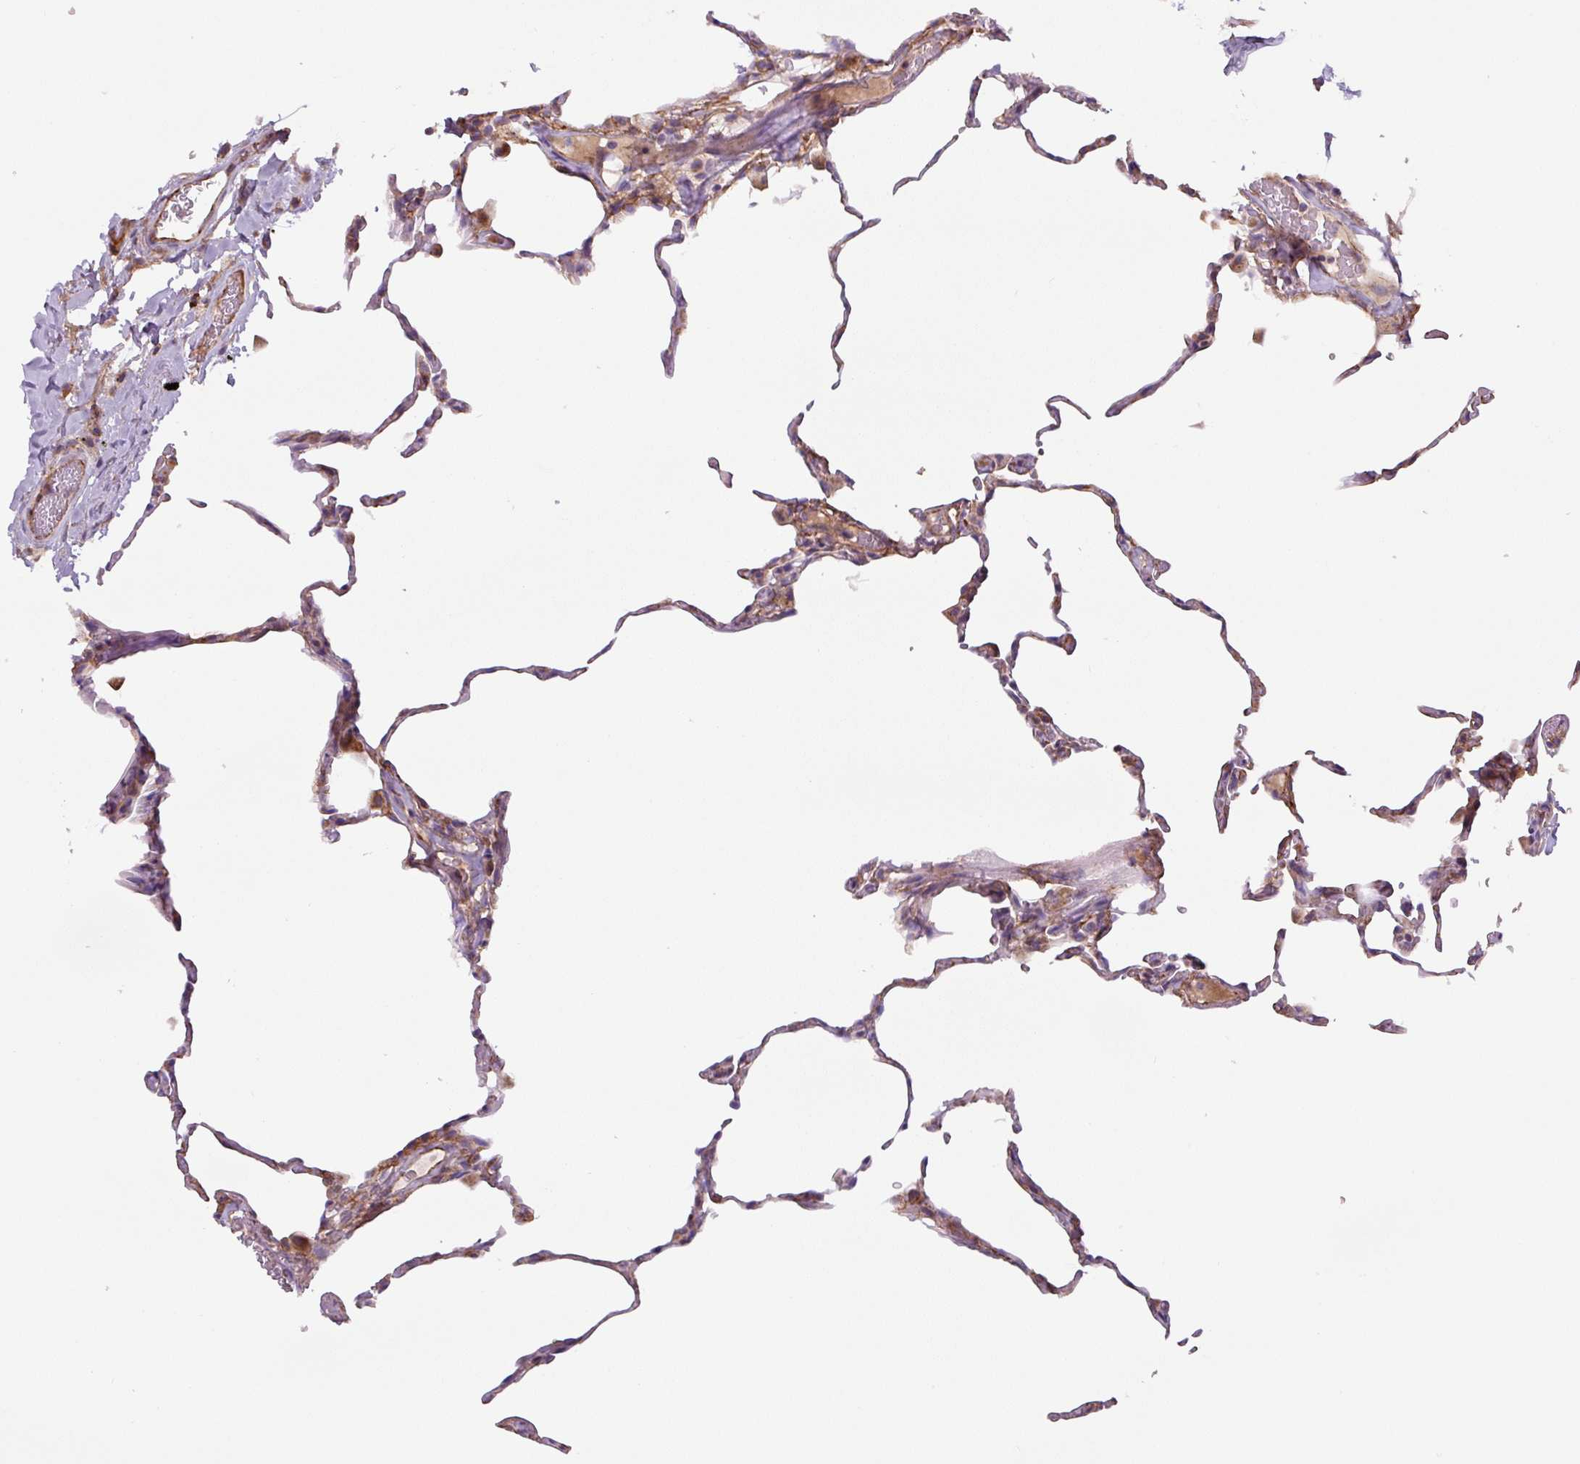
{"staining": {"intensity": "moderate", "quantity": "25%-75%", "location": "cytoplasmic/membranous"}, "tissue": "lung", "cell_type": "Alveolar cells", "image_type": "normal", "snomed": [{"axis": "morphology", "description": "Normal tissue, NOS"}, {"axis": "topography", "description": "Lung"}], "caption": "Protein analysis of unremarkable lung exhibits moderate cytoplasmic/membranous positivity in approximately 25%-75% of alveolar cells. The staining was performed using DAB (3,3'-diaminobenzidine) to visualize the protein expression in brown, while the nuclei were stained in blue with hematoxylin (Magnification: 20x).", "gene": "CCNI2", "patient": {"sex": "female", "age": 57}}